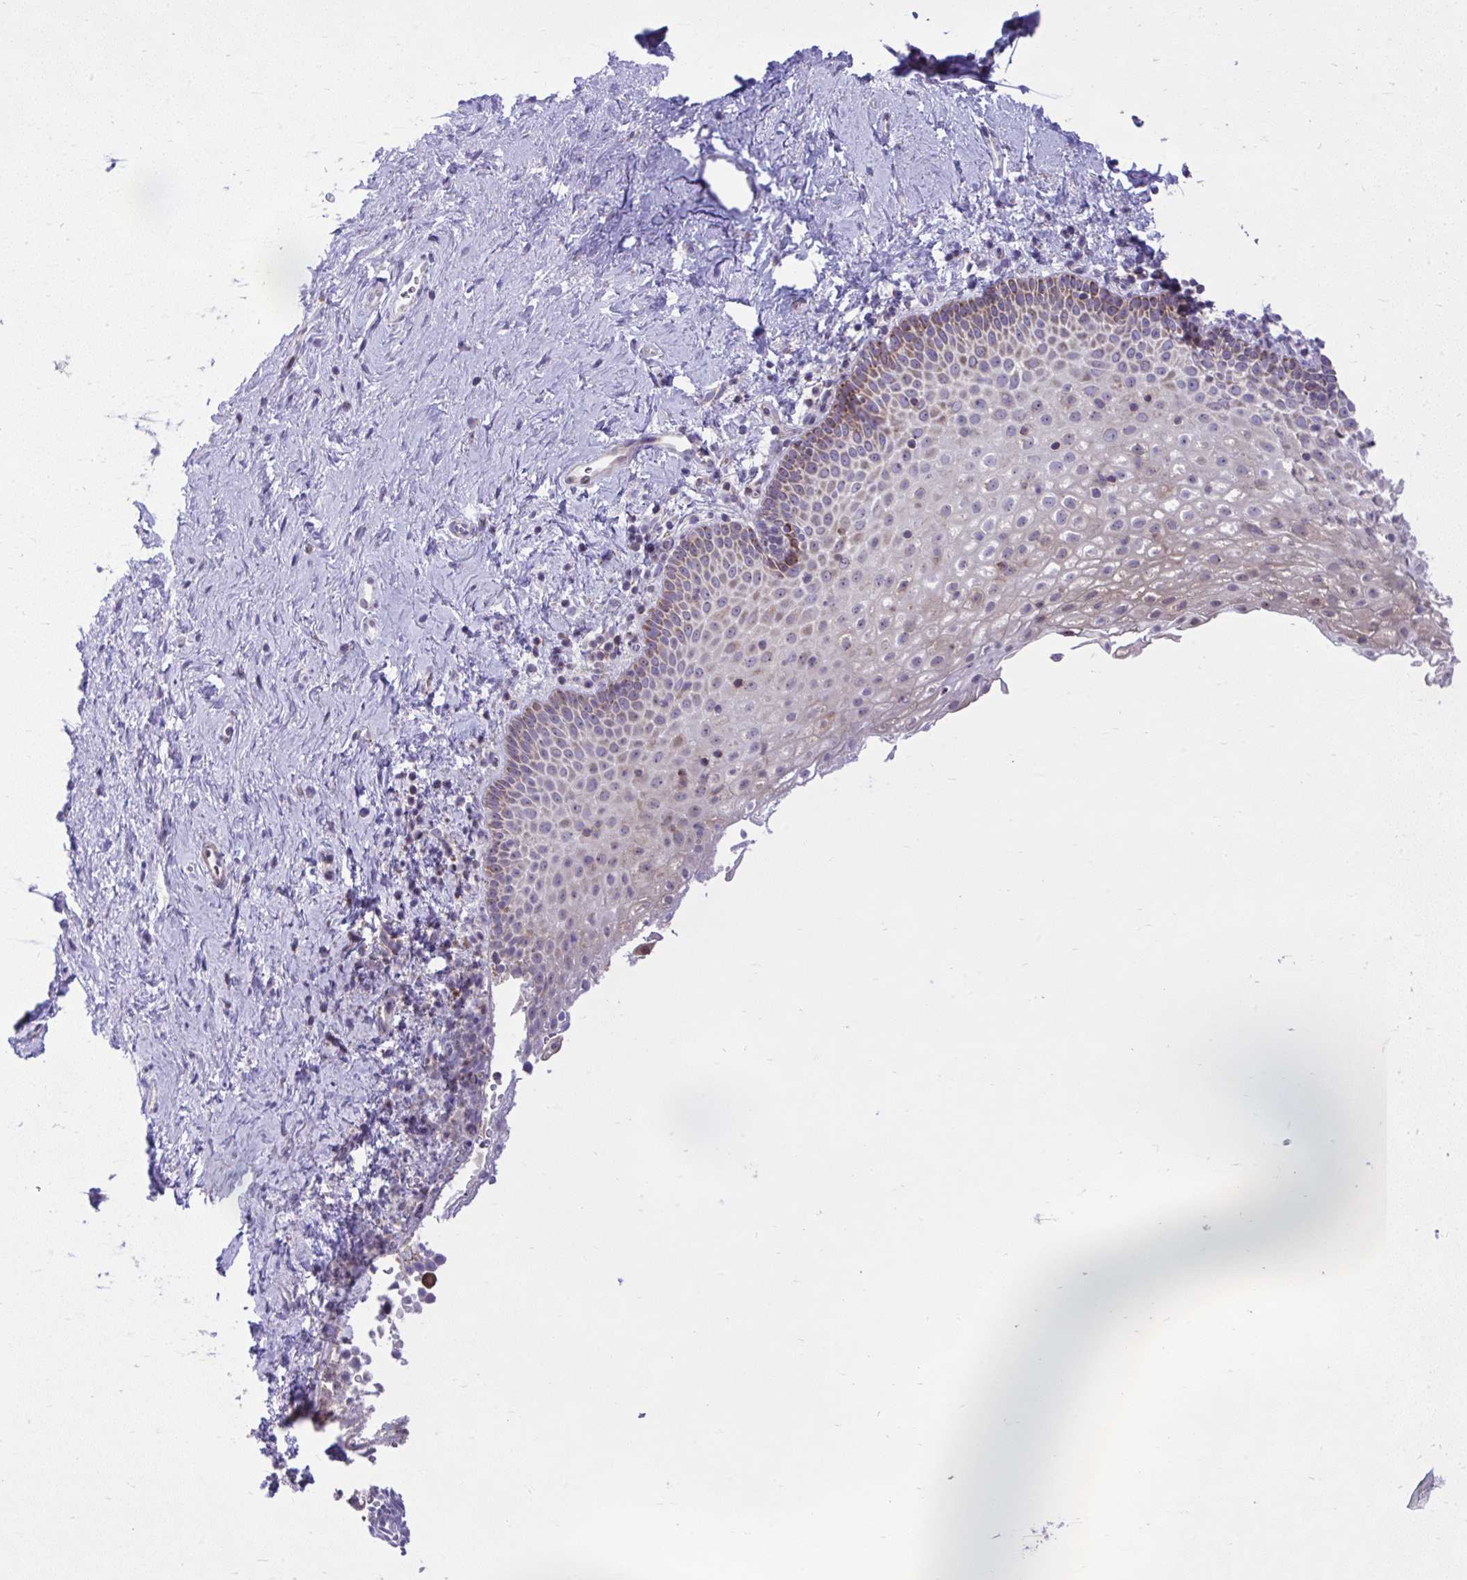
{"staining": {"intensity": "moderate", "quantity": "<25%", "location": "cytoplasmic/membranous"}, "tissue": "vagina", "cell_type": "Squamous epithelial cells", "image_type": "normal", "snomed": [{"axis": "morphology", "description": "Normal tissue, NOS"}, {"axis": "topography", "description": "Vagina"}], "caption": "Vagina stained with IHC shows moderate cytoplasmic/membranous positivity in about <25% of squamous epithelial cells. The staining was performed using DAB (3,3'-diaminobenzidine) to visualize the protein expression in brown, while the nuclei were stained in blue with hematoxylin (Magnification: 20x).", "gene": "GPRIN3", "patient": {"sex": "female", "age": 61}}